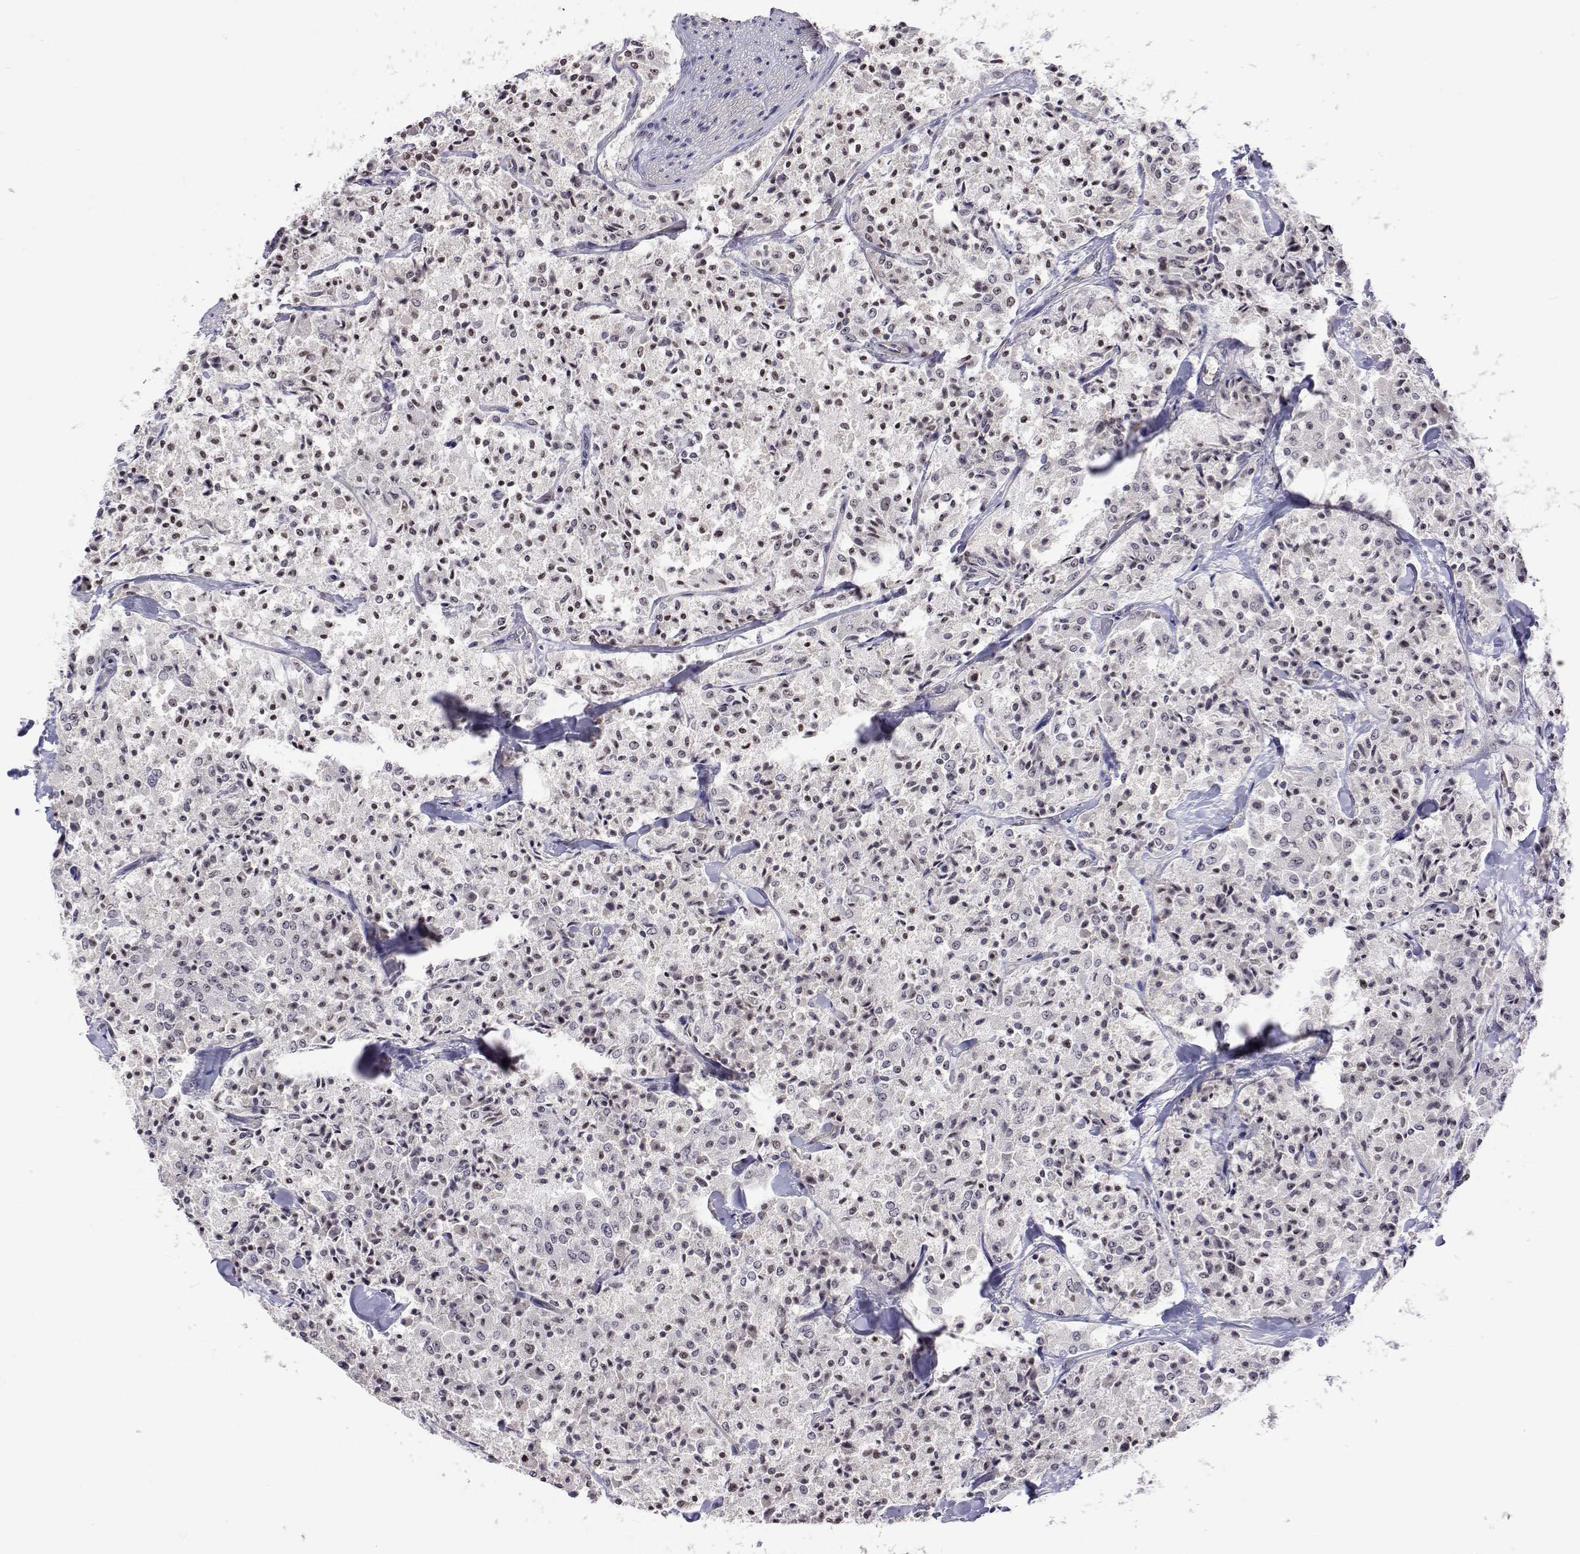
{"staining": {"intensity": "weak", "quantity": "<25%", "location": "nuclear"}, "tissue": "carcinoid", "cell_type": "Tumor cells", "image_type": "cancer", "snomed": [{"axis": "morphology", "description": "Carcinoid, malignant, NOS"}, {"axis": "topography", "description": "Lung"}], "caption": "DAB immunohistochemical staining of human carcinoid reveals no significant positivity in tumor cells.", "gene": "NHP2", "patient": {"sex": "male", "age": 71}}